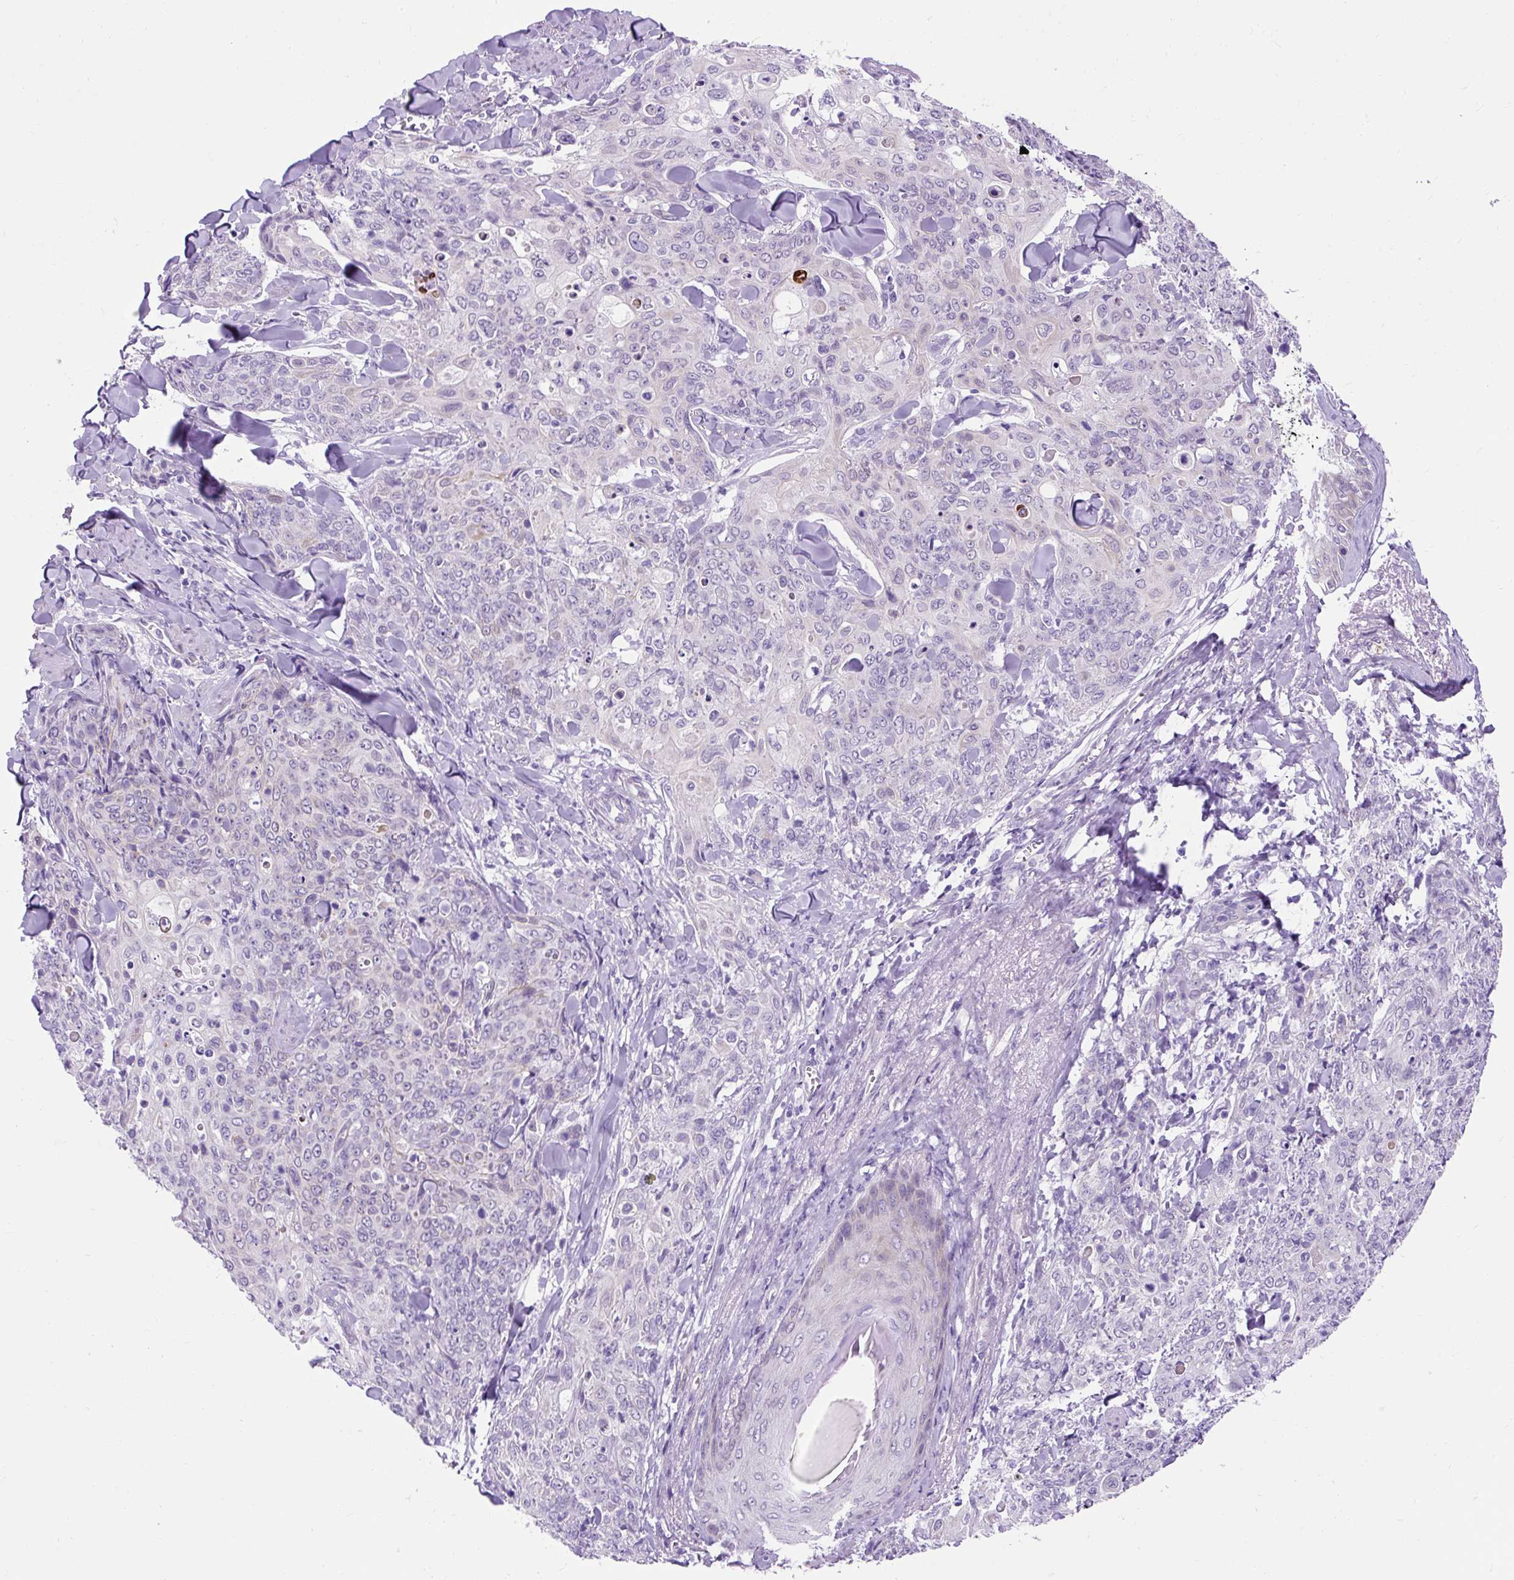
{"staining": {"intensity": "negative", "quantity": "none", "location": "none"}, "tissue": "skin cancer", "cell_type": "Tumor cells", "image_type": "cancer", "snomed": [{"axis": "morphology", "description": "Squamous cell carcinoma, NOS"}, {"axis": "topography", "description": "Skin"}, {"axis": "topography", "description": "Vulva"}], "caption": "A high-resolution image shows immunohistochemistry staining of squamous cell carcinoma (skin), which displays no significant positivity in tumor cells. The staining is performed using DAB (3,3'-diaminobenzidine) brown chromogen with nuclei counter-stained in using hematoxylin.", "gene": "KRT12", "patient": {"sex": "female", "age": 85}}